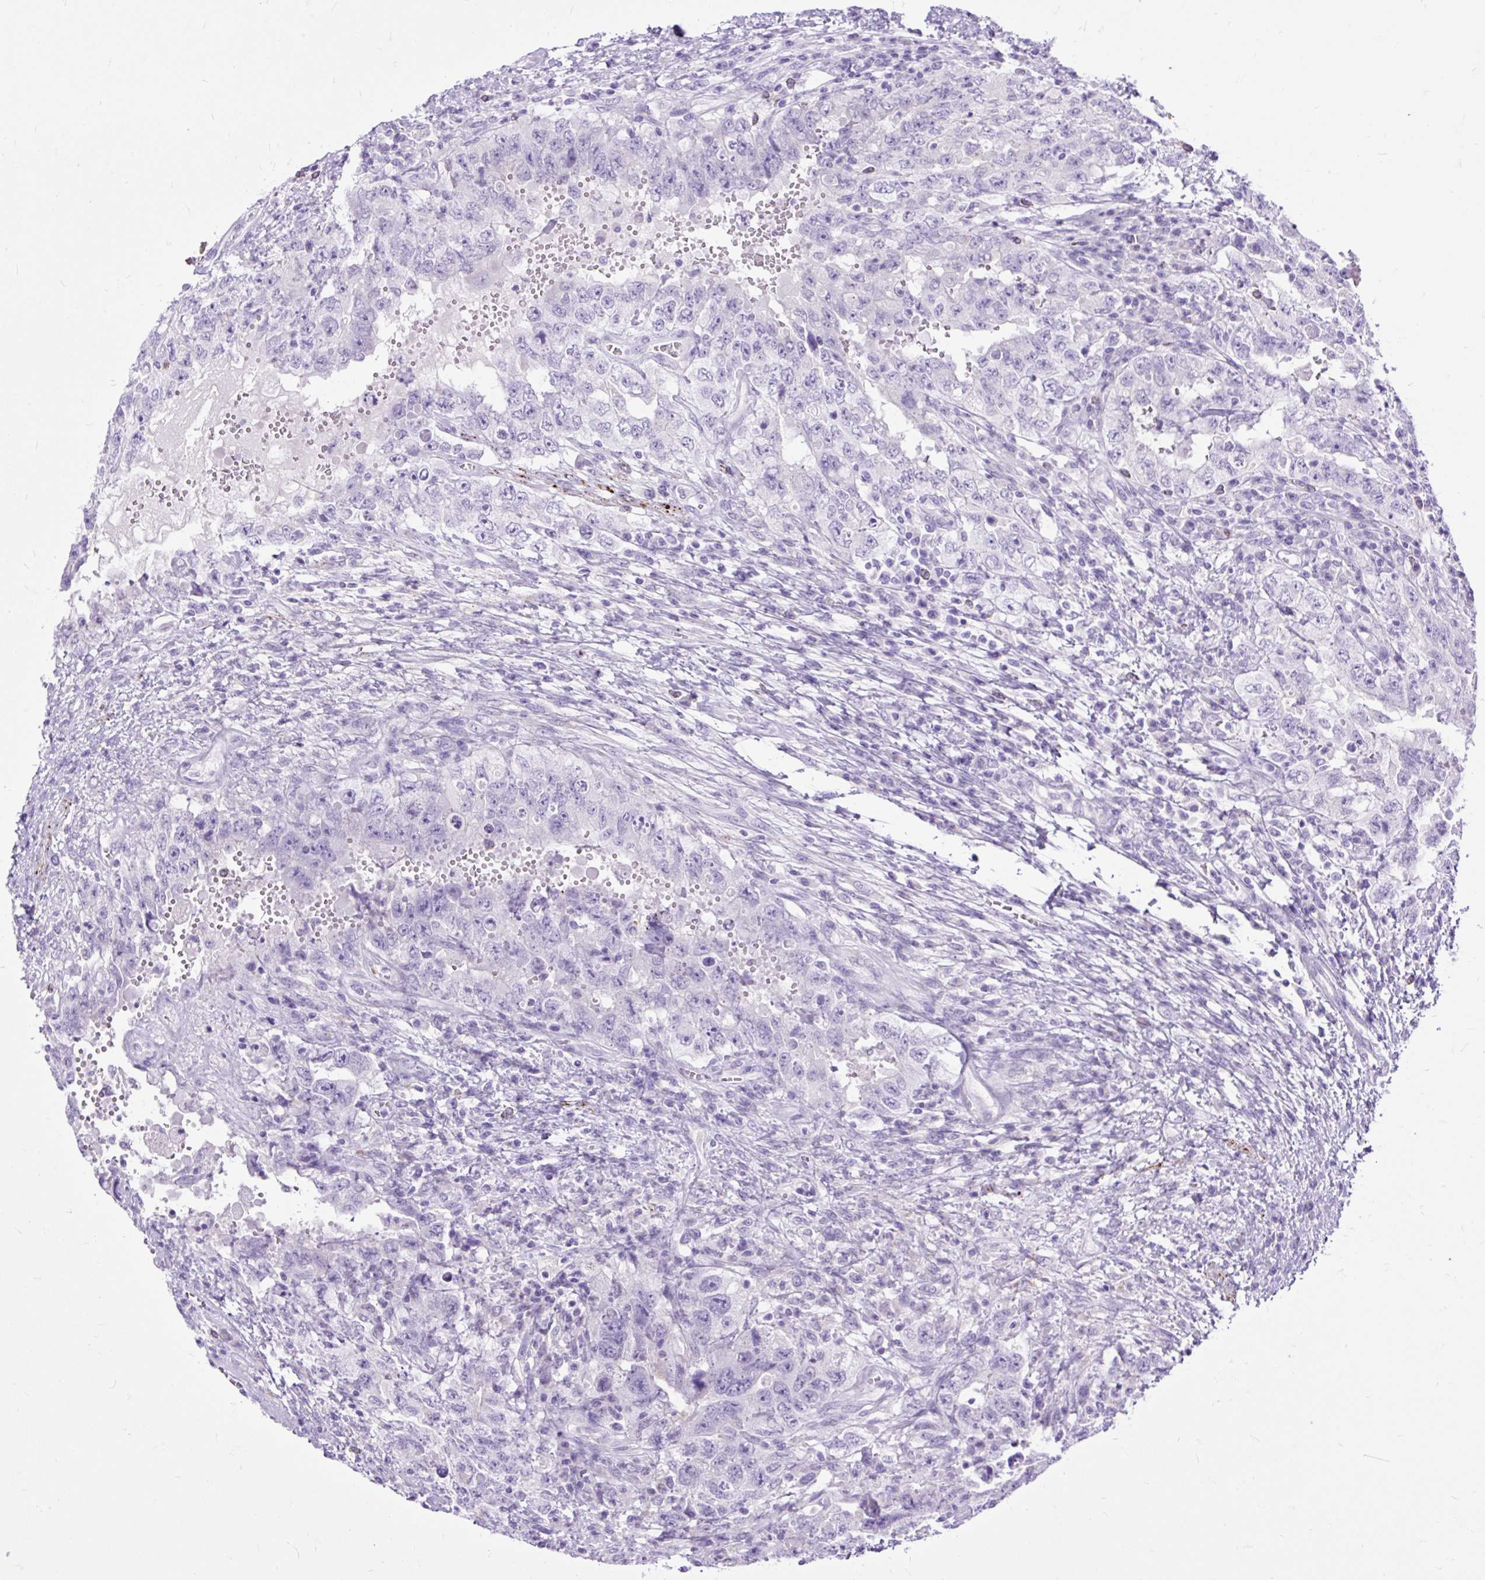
{"staining": {"intensity": "negative", "quantity": "none", "location": "none"}, "tissue": "testis cancer", "cell_type": "Tumor cells", "image_type": "cancer", "snomed": [{"axis": "morphology", "description": "Carcinoma, Embryonal, NOS"}, {"axis": "topography", "description": "Testis"}], "caption": "An image of embryonal carcinoma (testis) stained for a protein shows no brown staining in tumor cells.", "gene": "ZNF256", "patient": {"sex": "male", "age": 26}}